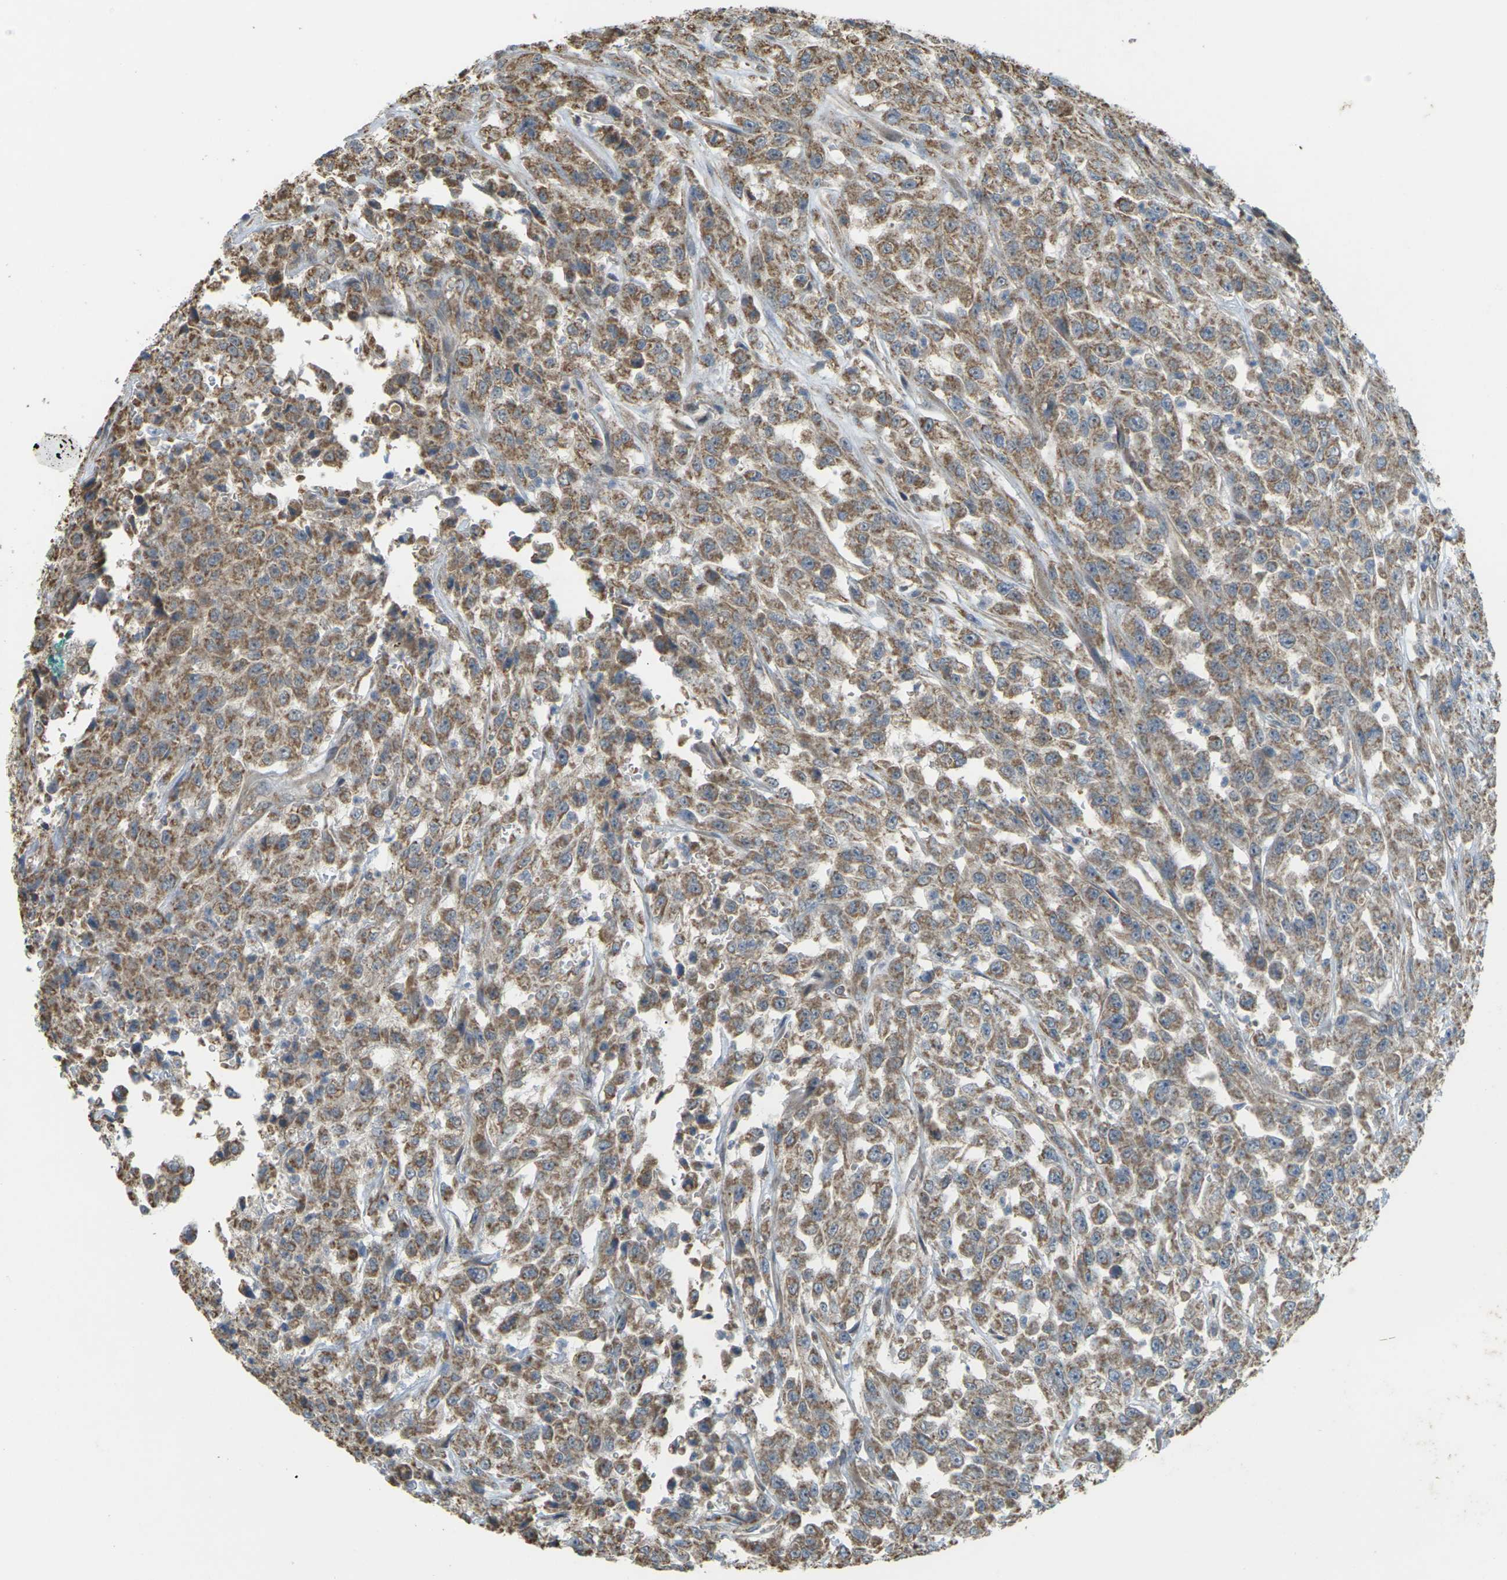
{"staining": {"intensity": "moderate", "quantity": ">75%", "location": "cytoplasmic/membranous"}, "tissue": "urothelial cancer", "cell_type": "Tumor cells", "image_type": "cancer", "snomed": [{"axis": "morphology", "description": "Urothelial carcinoma, High grade"}, {"axis": "topography", "description": "Urinary bladder"}], "caption": "A photomicrograph showing moderate cytoplasmic/membranous staining in approximately >75% of tumor cells in urothelial cancer, as visualized by brown immunohistochemical staining.", "gene": "KSR1", "patient": {"sex": "male", "age": 46}}